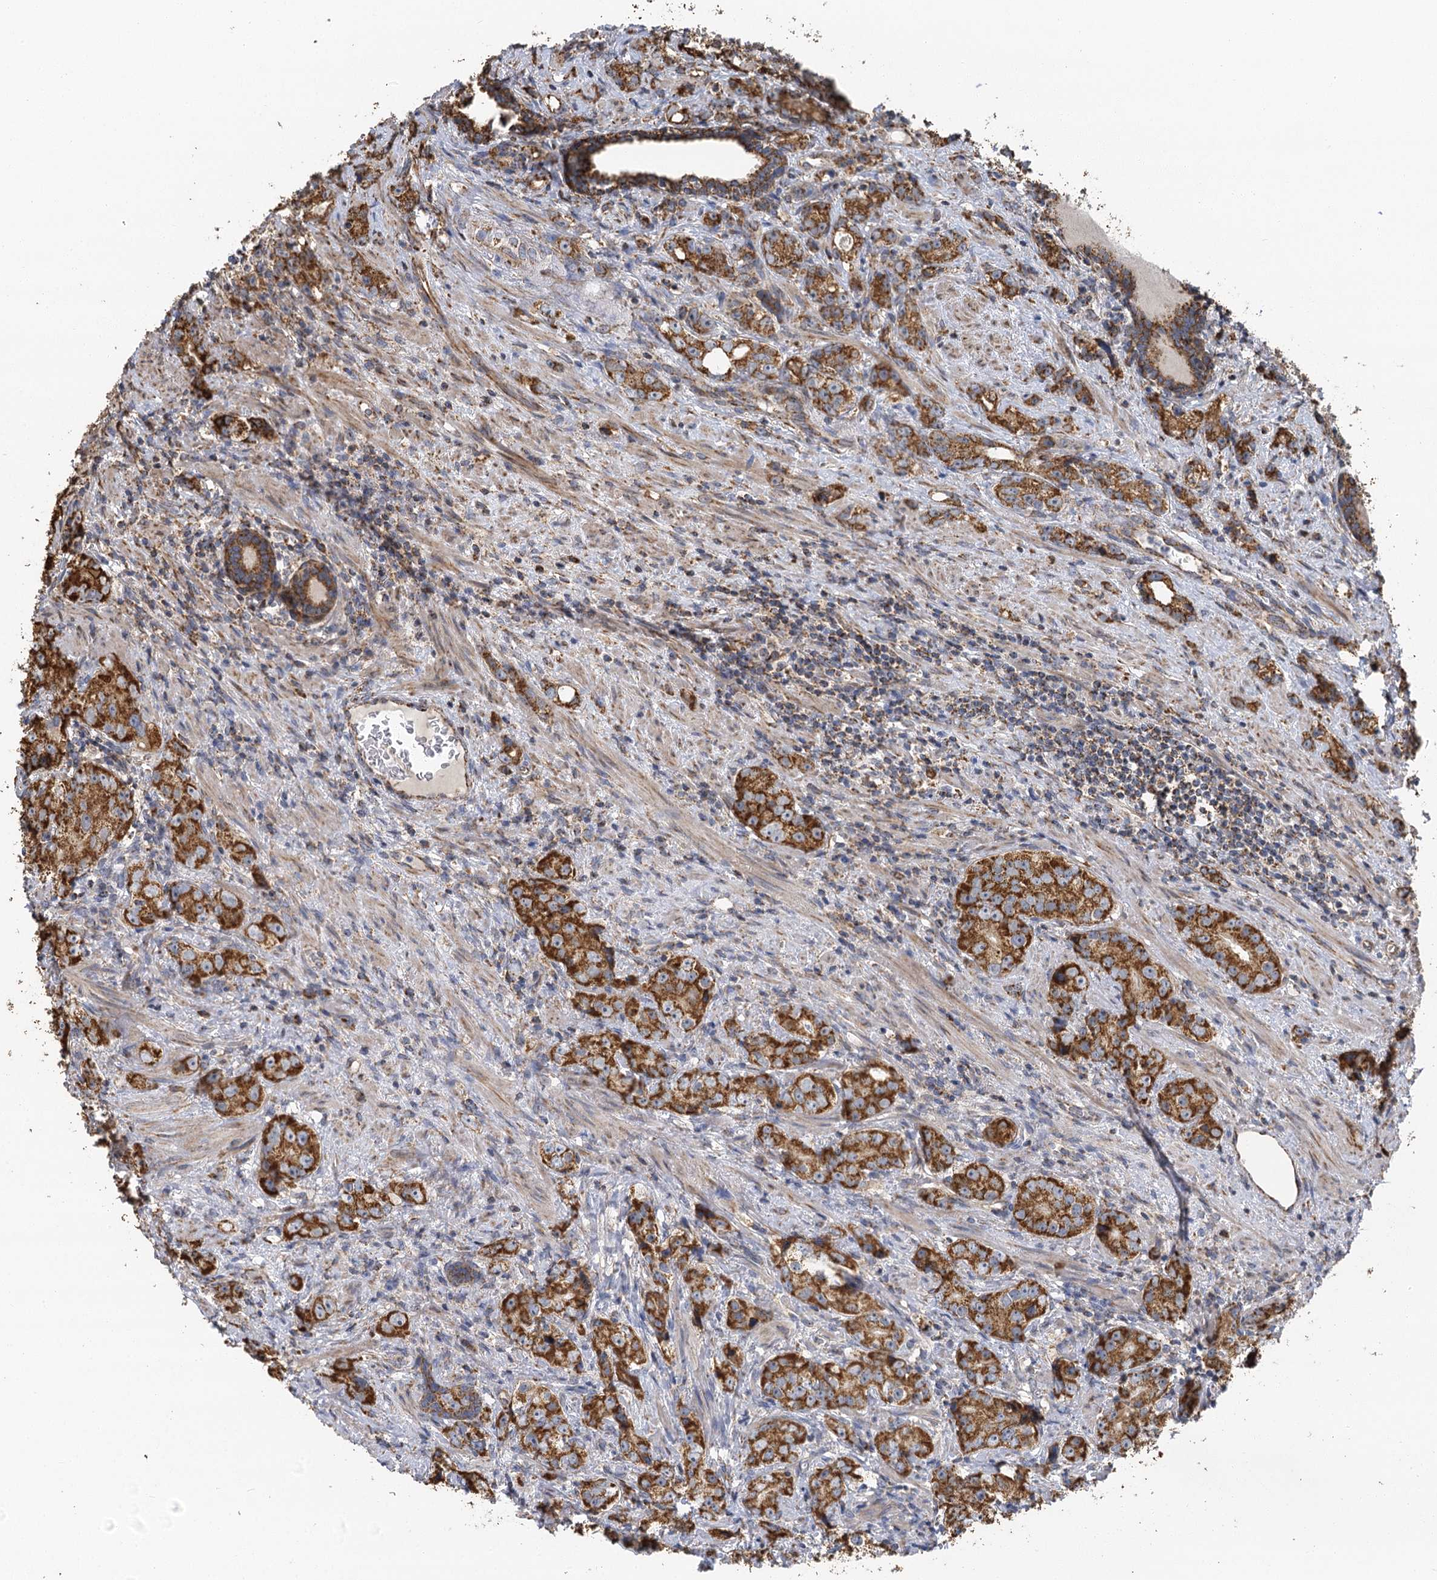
{"staining": {"intensity": "strong", "quantity": ">75%", "location": "cytoplasmic/membranous"}, "tissue": "prostate cancer", "cell_type": "Tumor cells", "image_type": "cancer", "snomed": [{"axis": "morphology", "description": "Adenocarcinoma, High grade"}, {"axis": "topography", "description": "Prostate"}], "caption": "Protein staining exhibits strong cytoplasmic/membranous expression in about >75% of tumor cells in prostate cancer. Using DAB (brown) and hematoxylin (blue) stains, captured at high magnification using brightfield microscopy.", "gene": "IL11RA", "patient": {"sex": "male", "age": 63}}